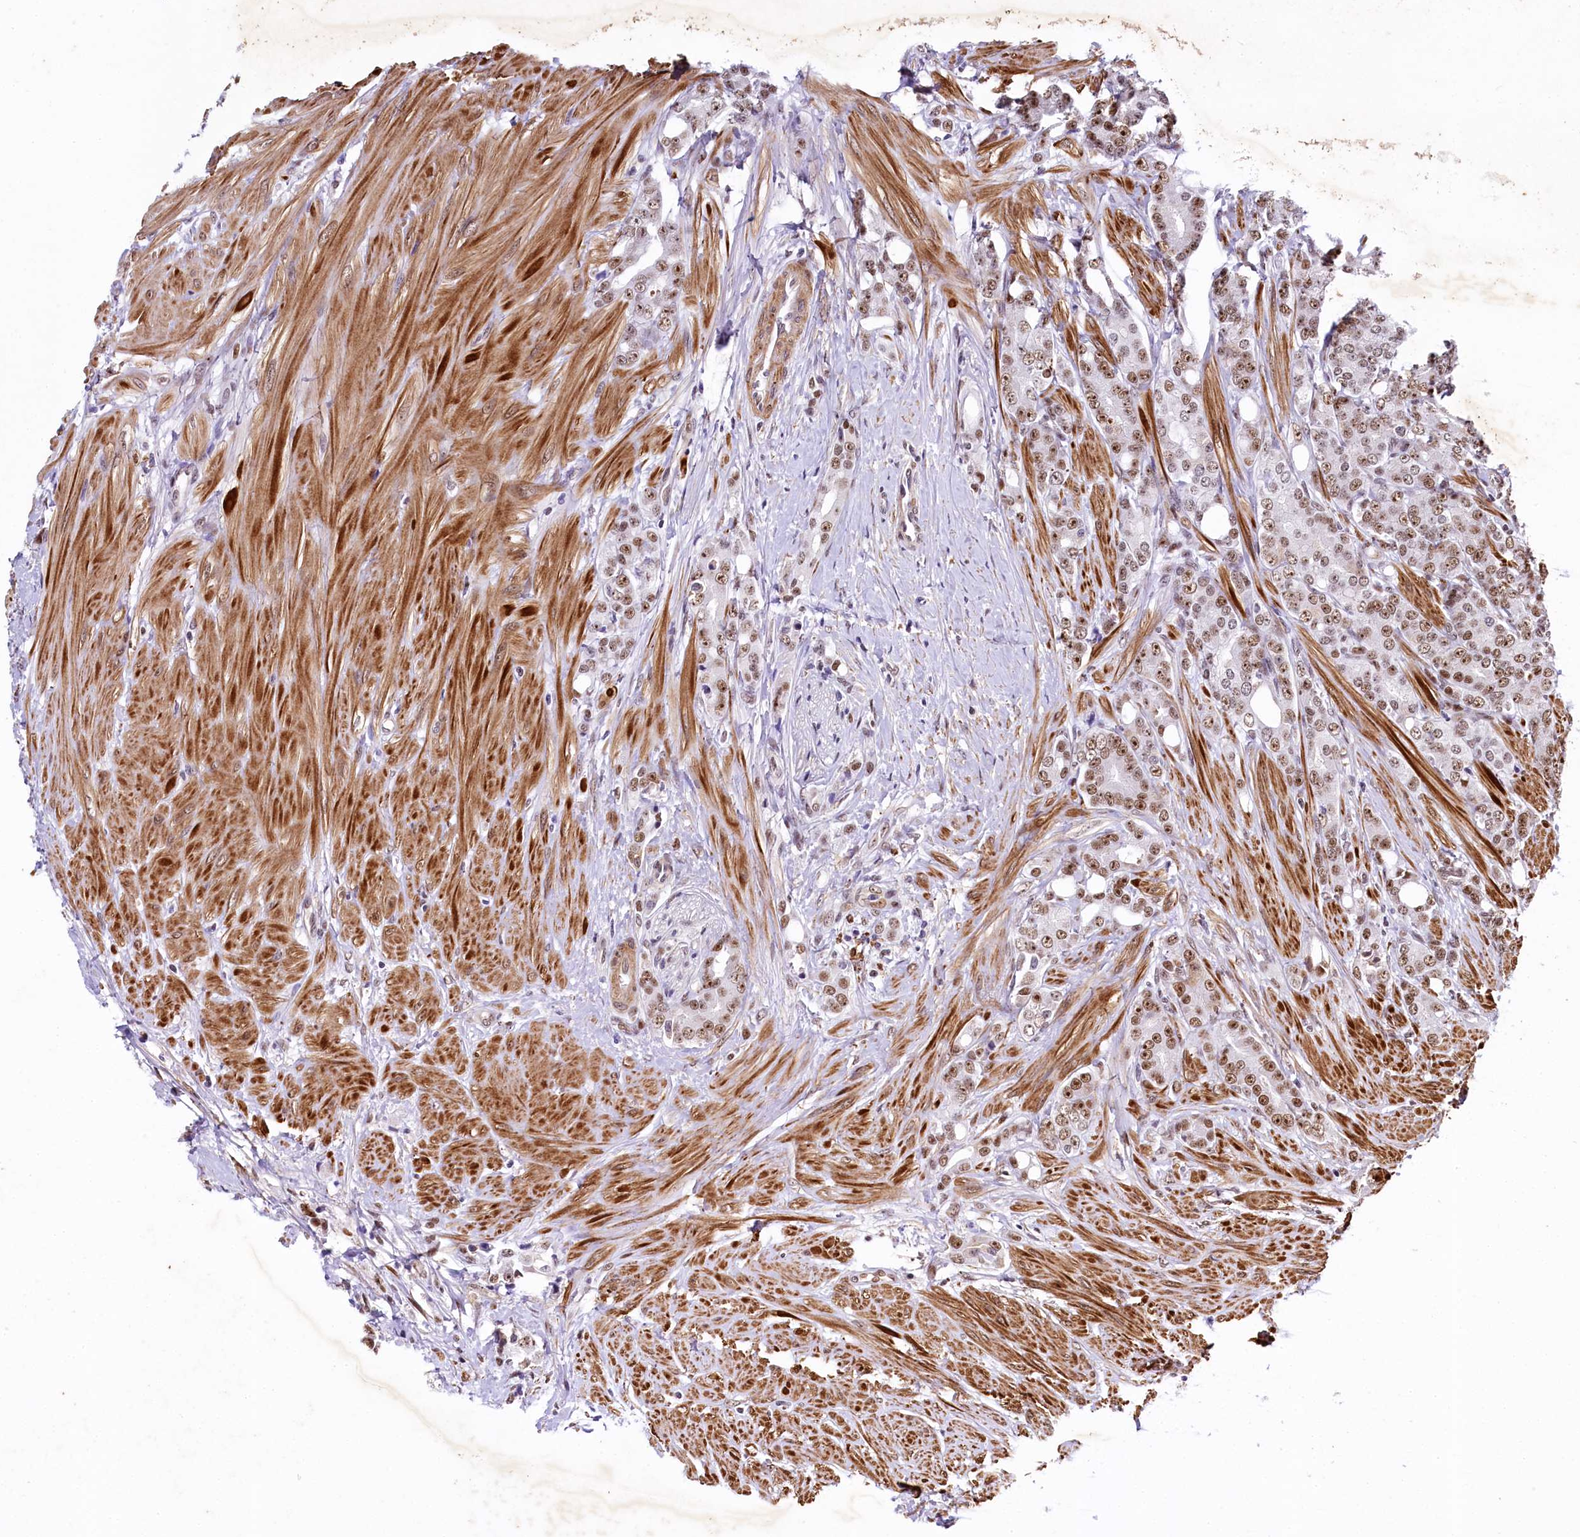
{"staining": {"intensity": "moderate", "quantity": ">75%", "location": "nuclear"}, "tissue": "prostate cancer", "cell_type": "Tumor cells", "image_type": "cancer", "snomed": [{"axis": "morphology", "description": "Adenocarcinoma, High grade"}, {"axis": "topography", "description": "Prostate"}], "caption": "Prostate adenocarcinoma (high-grade) was stained to show a protein in brown. There is medium levels of moderate nuclear positivity in about >75% of tumor cells.", "gene": "SAMD10", "patient": {"sex": "male", "age": 62}}